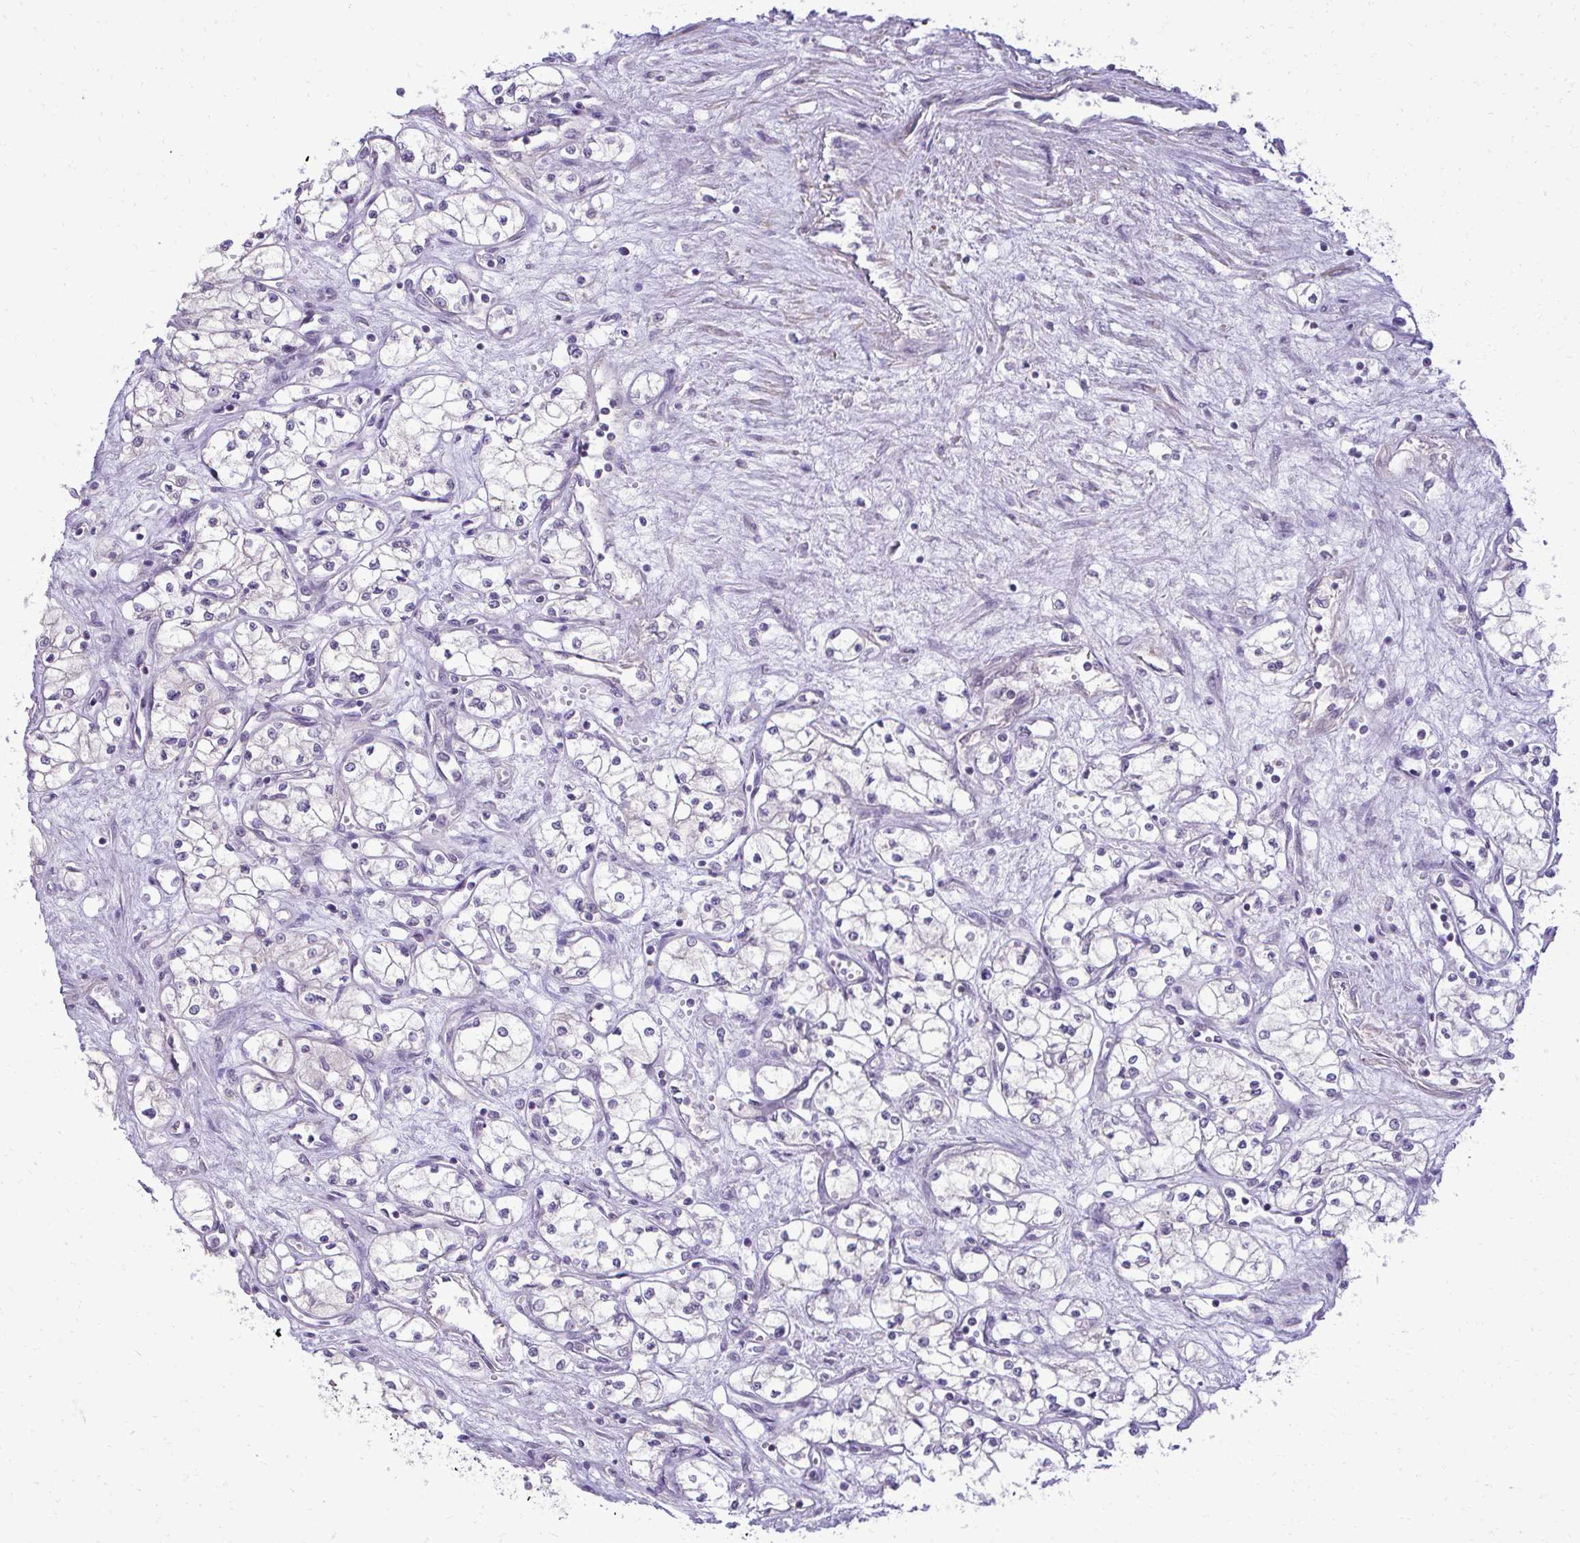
{"staining": {"intensity": "negative", "quantity": "none", "location": "none"}, "tissue": "renal cancer", "cell_type": "Tumor cells", "image_type": "cancer", "snomed": [{"axis": "morphology", "description": "Normal tissue, NOS"}, {"axis": "morphology", "description": "Adenocarcinoma, NOS"}, {"axis": "topography", "description": "Kidney"}], "caption": "DAB immunohistochemical staining of renal cancer shows no significant positivity in tumor cells. (DAB (3,3'-diaminobenzidine) immunohistochemistry (IHC) with hematoxylin counter stain).", "gene": "SLC30A3", "patient": {"sex": "male", "age": 59}}